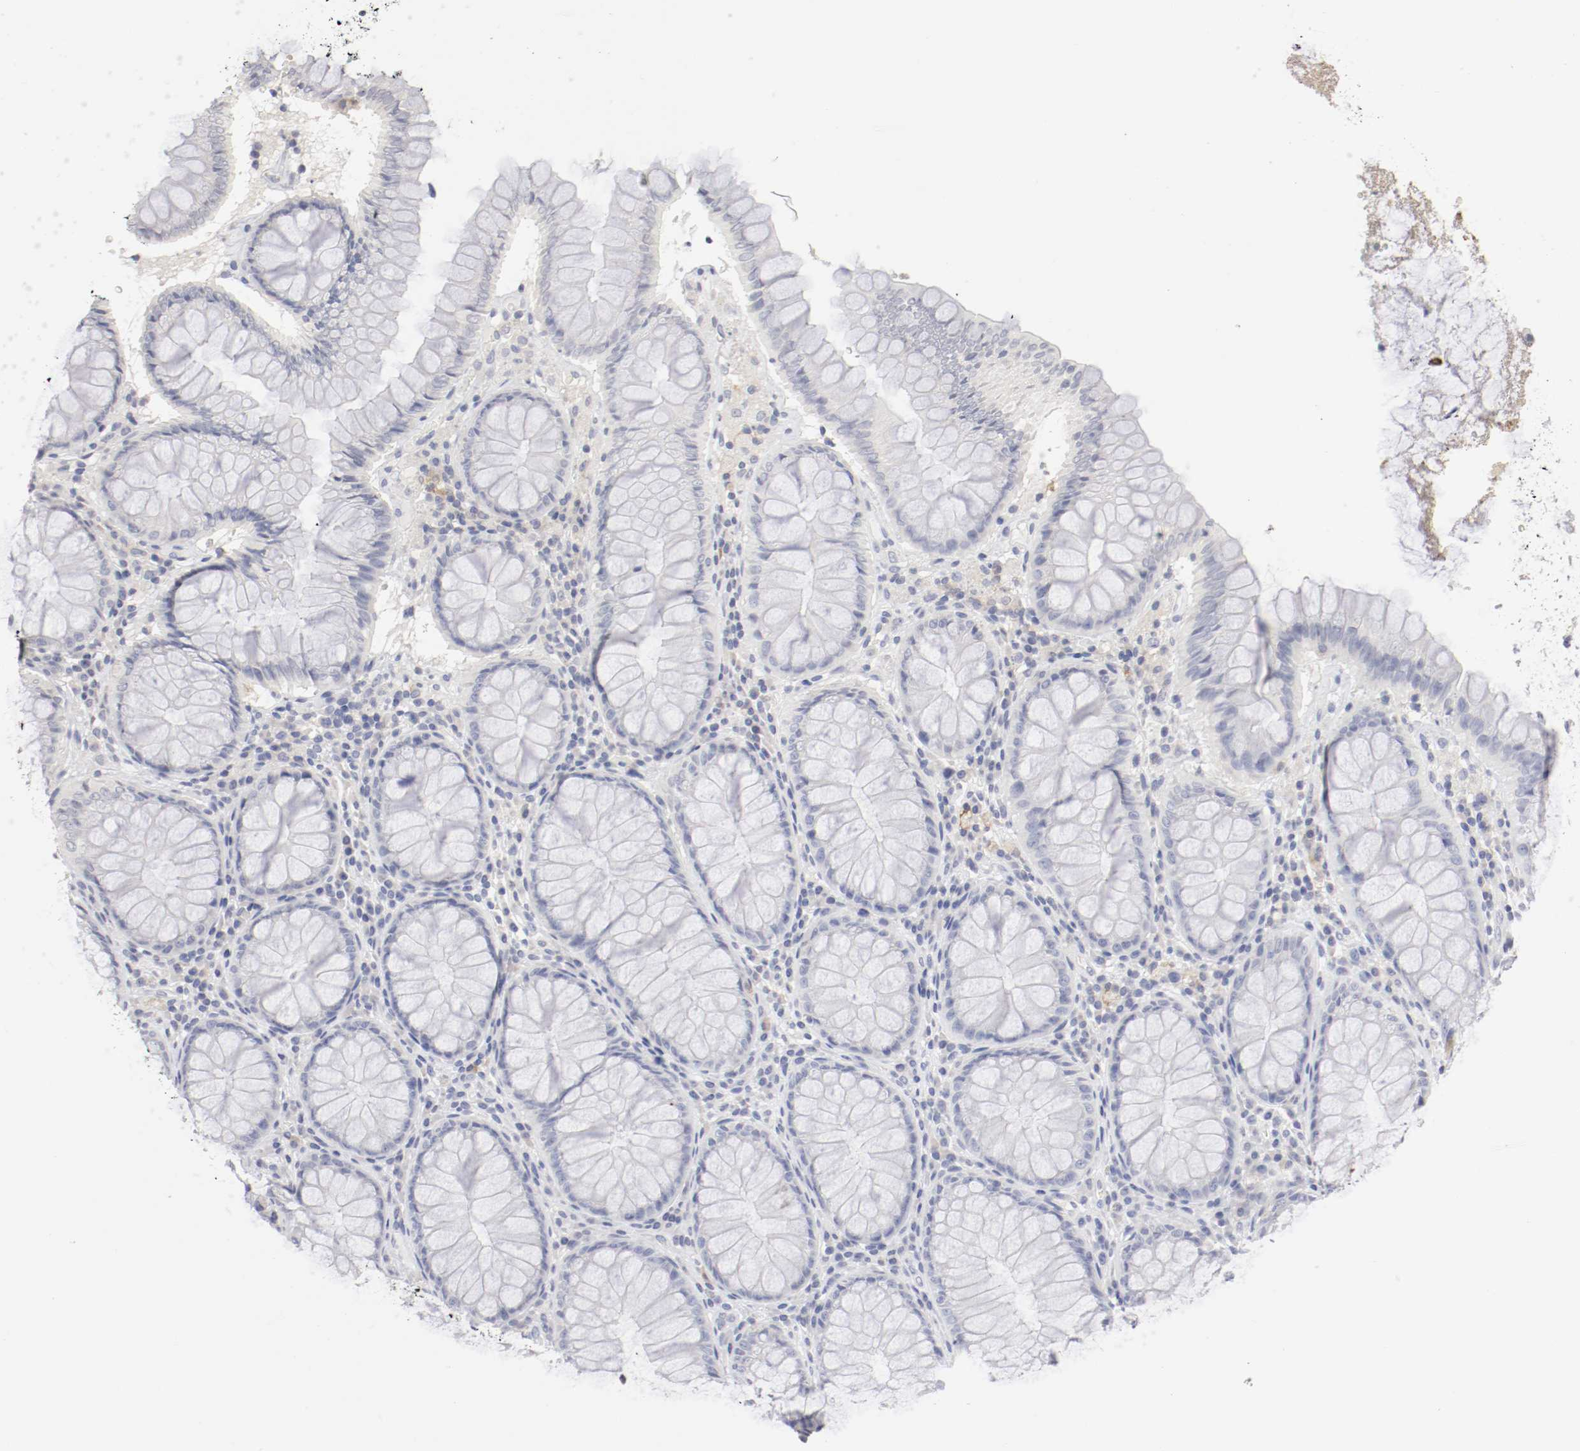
{"staining": {"intensity": "negative", "quantity": "none", "location": "none"}, "tissue": "colon", "cell_type": "Endothelial cells", "image_type": "normal", "snomed": [{"axis": "morphology", "description": "Normal tissue, NOS"}, {"axis": "topography", "description": "Colon"}], "caption": "There is no significant positivity in endothelial cells of colon. (DAB immunohistochemistry visualized using brightfield microscopy, high magnification).", "gene": "ITGAX", "patient": {"sex": "female", "age": 46}}